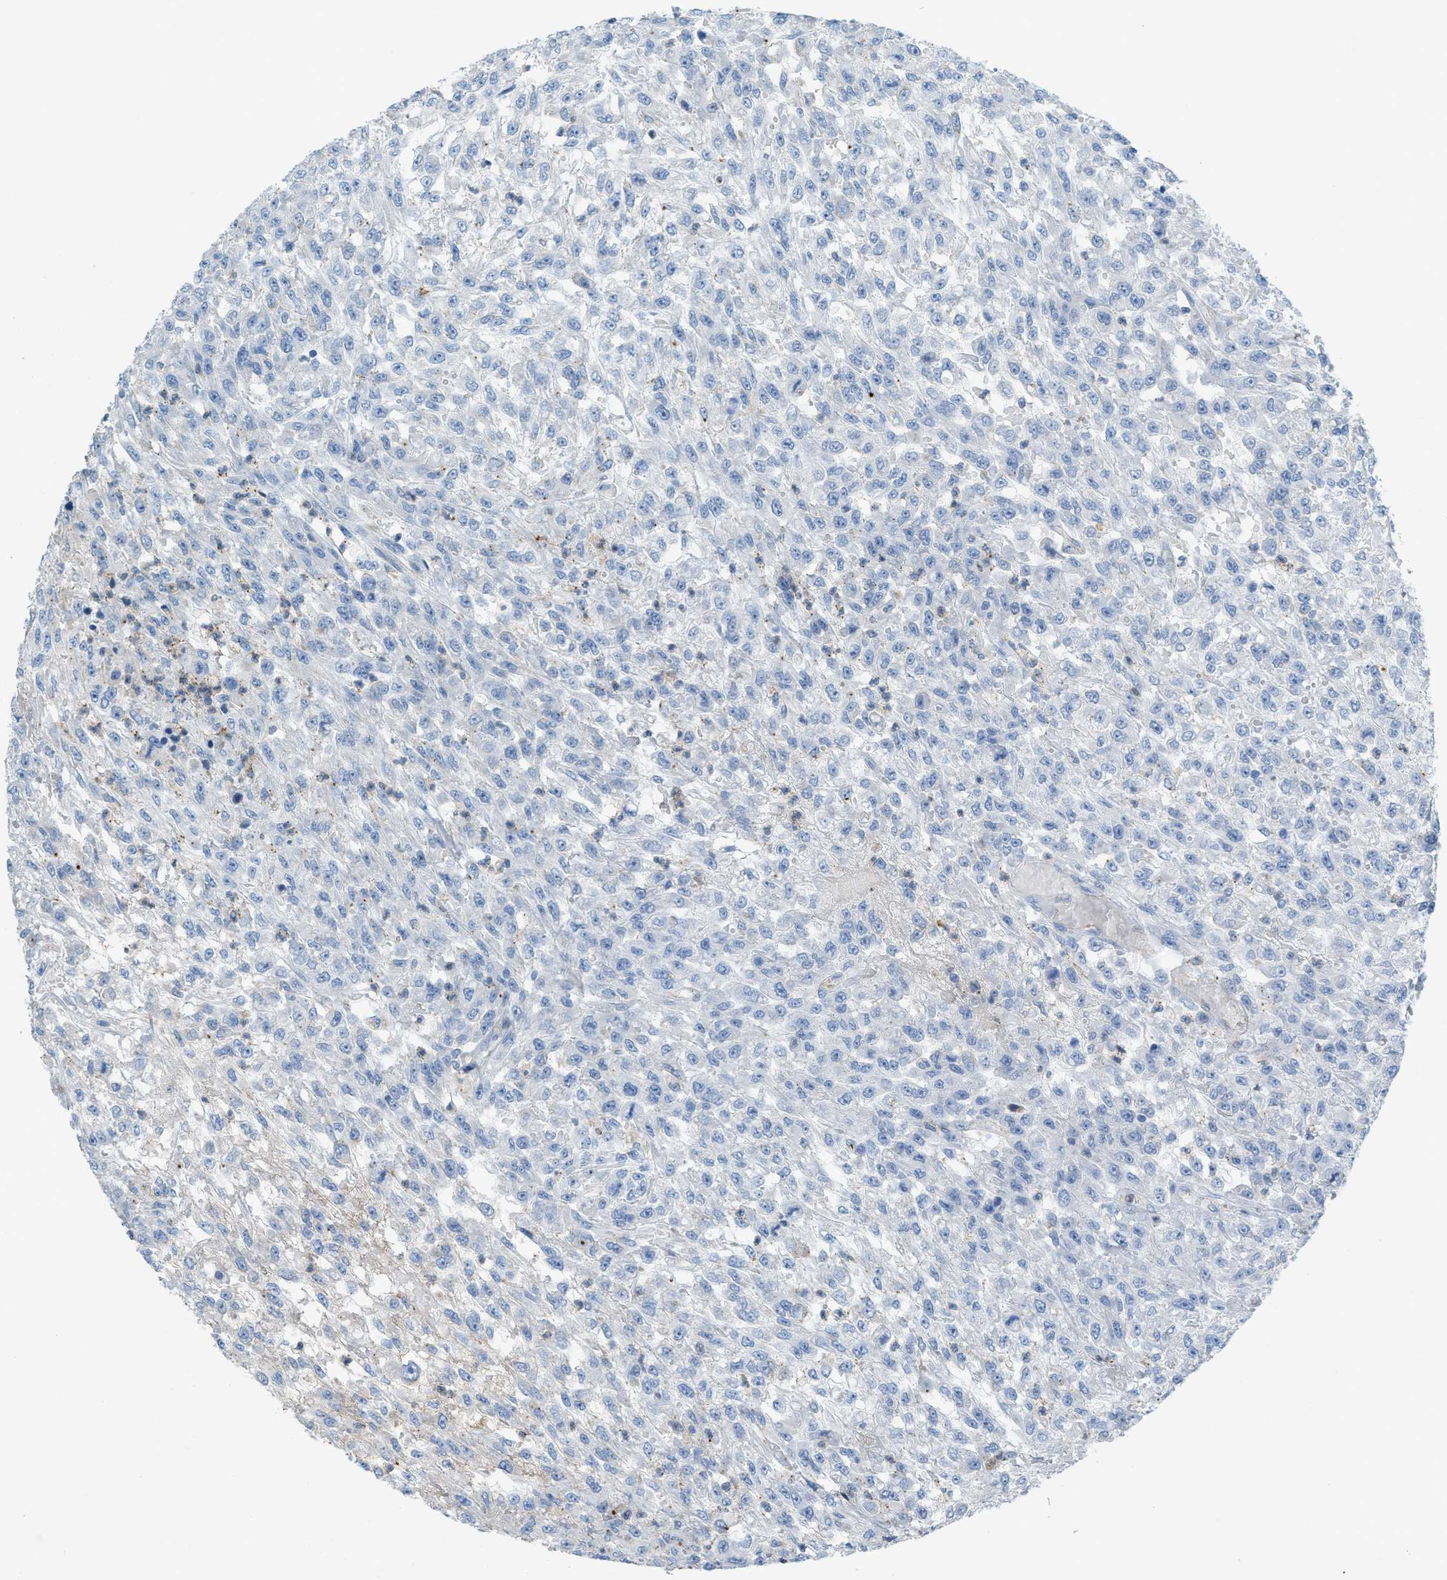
{"staining": {"intensity": "negative", "quantity": "none", "location": "none"}, "tissue": "urothelial cancer", "cell_type": "Tumor cells", "image_type": "cancer", "snomed": [{"axis": "morphology", "description": "Urothelial carcinoma, High grade"}, {"axis": "topography", "description": "Urinary bladder"}], "caption": "Urothelial carcinoma (high-grade) was stained to show a protein in brown. There is no significant expression in tumor cells. (DAB (3,3'-diaminobenzidine) immunohistochemistry visualized using brightfield microscopy, high magnification).", "gene": "CRB3", "patient": {"sex": "male", "age": 46}}